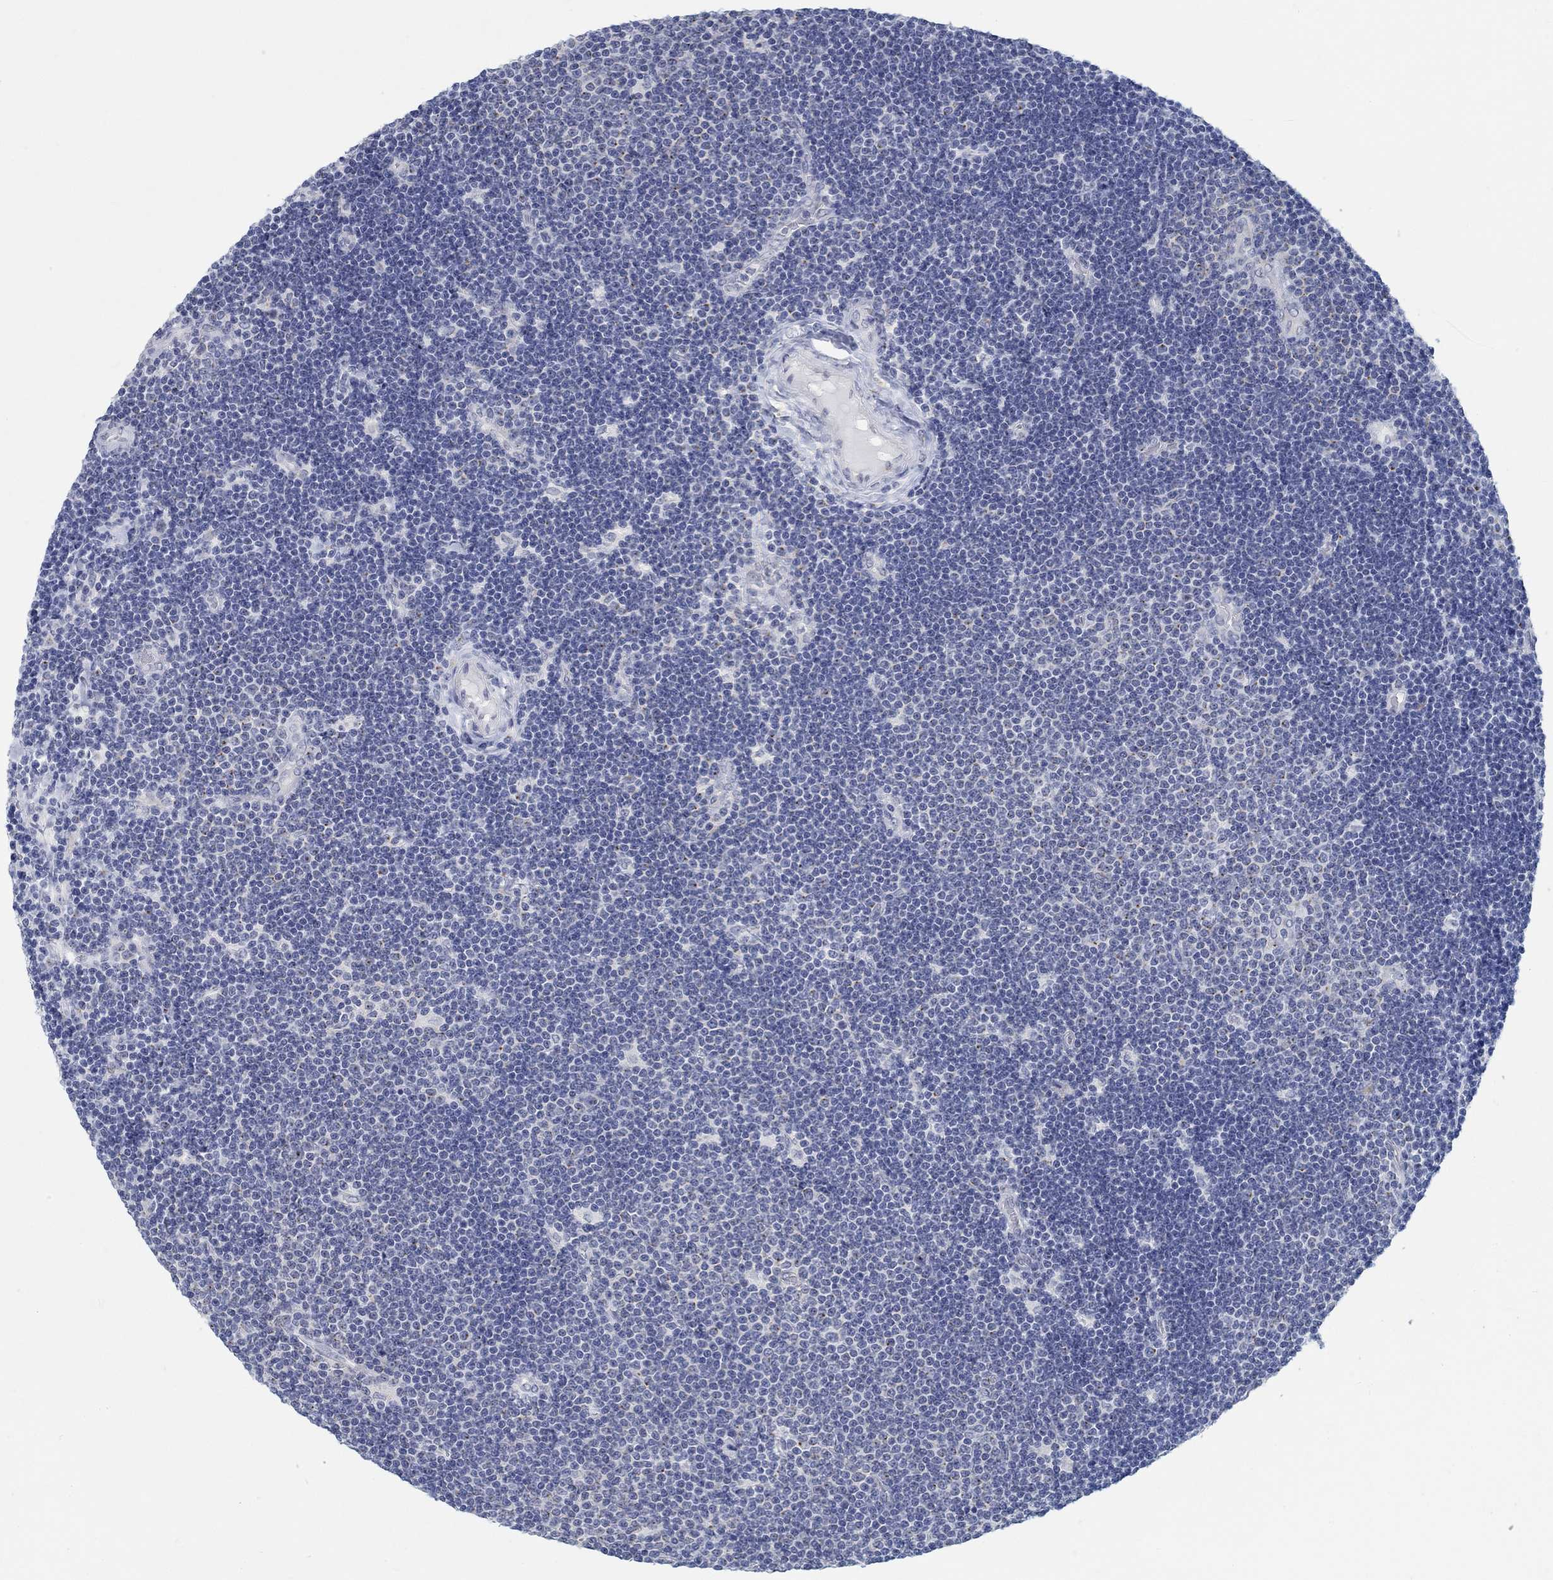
{"staining": {"intensity": "negative", "quantity": "none", "location": "none"}, "tissue": "lymphoma", "cell_type": "Tumor cells", "image_type": "cancer", "snomed": [{"axis": "morphology", "description": "Malignant lymphoma, non-Hodgkin's type, Low grade"}, {"axis": "topography", "description": "Brain"}], "caption": "DAB (3,3'-diaminobenzidine) immunohistochemical staining of low-grade malignant lymphoma, non-Hodgkin's type displays no significant expression in tumor cells.", "gene": "TEKT4", "patient": {"sex": "female", "age": 66}}